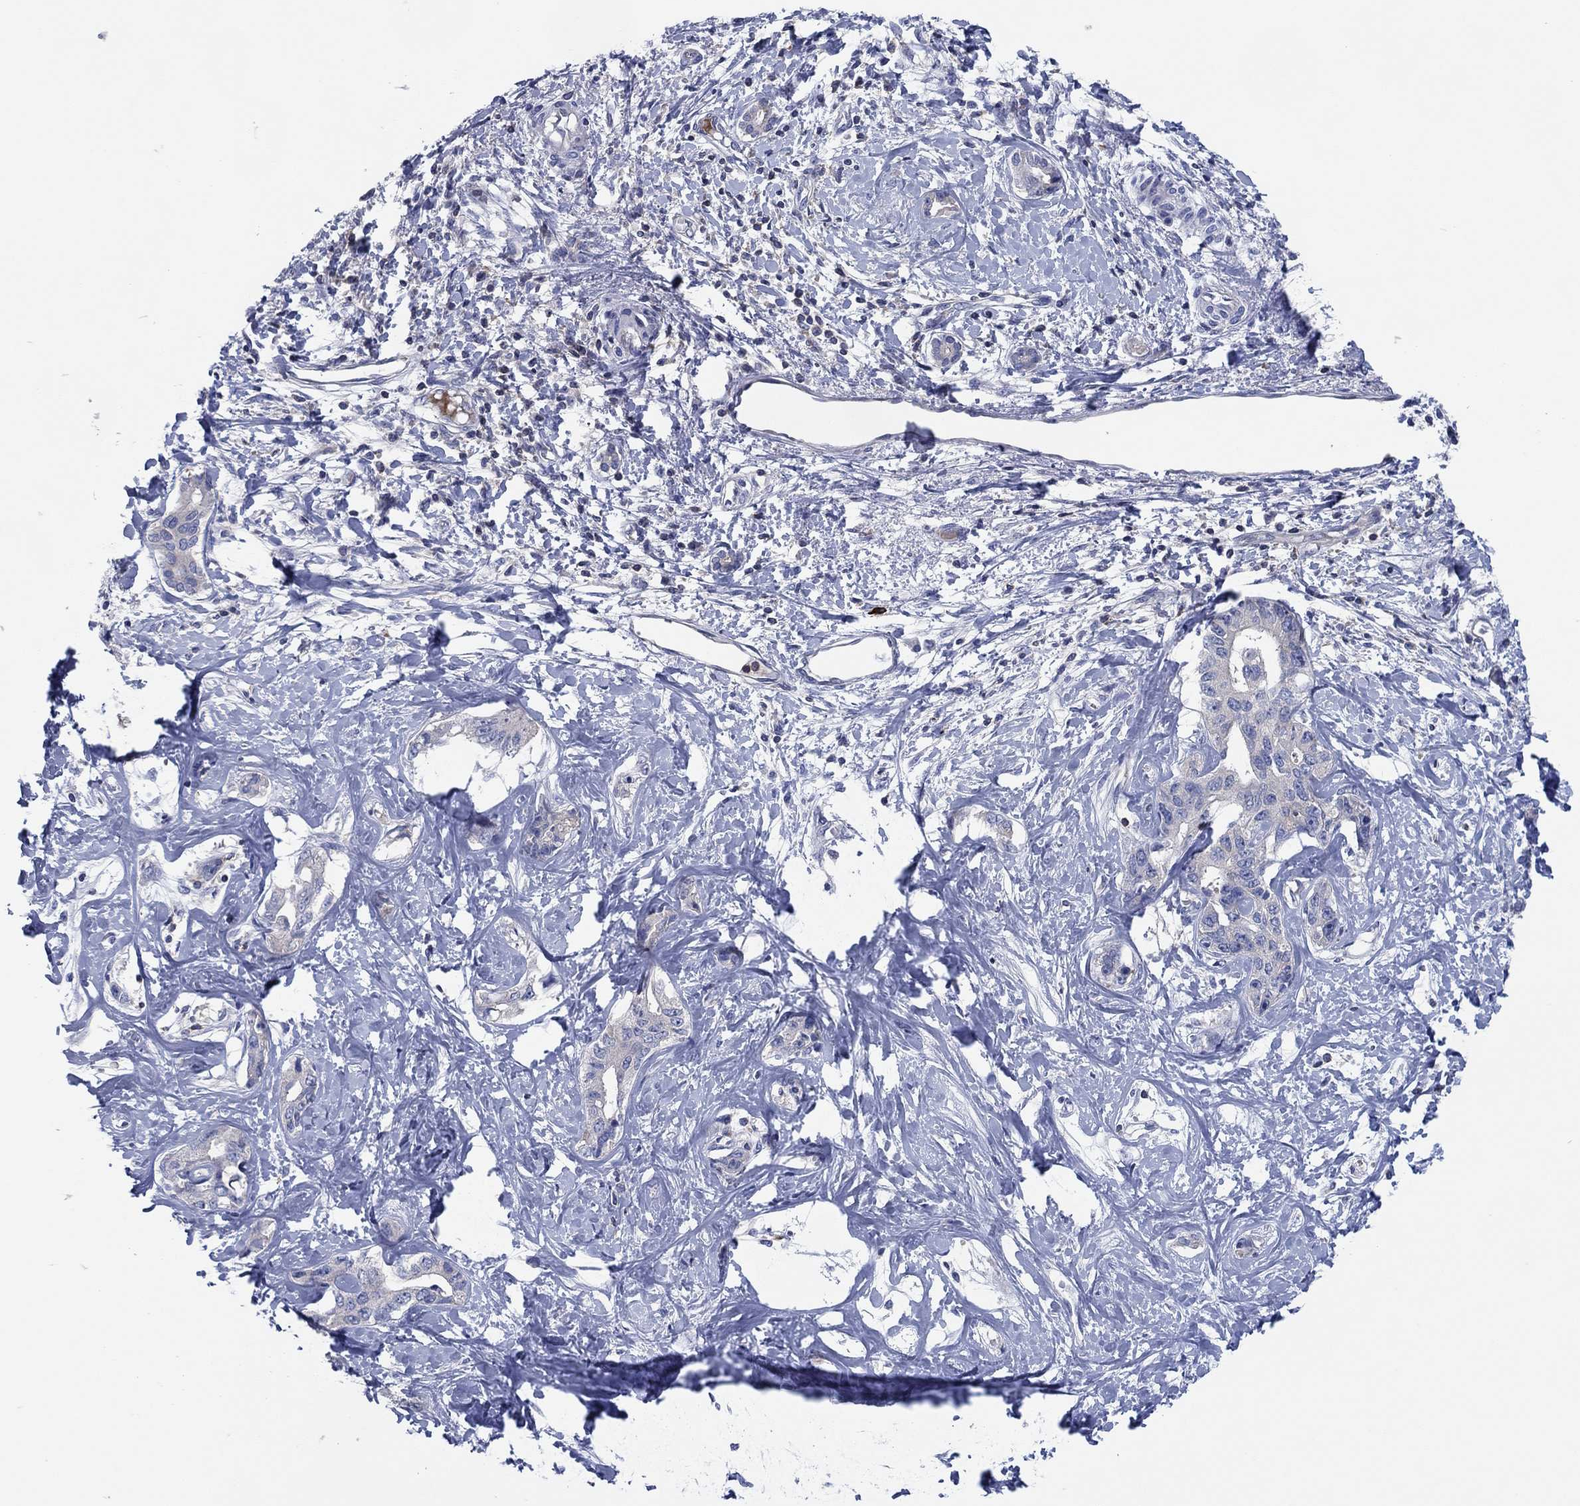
{"staining": {"intensity": "negative", "quantity": "none", "location": "none"}, "tissue": "liver cancer", "cell_type": "Tumor cells", "image_type": "cancer", "snomed": [{"axis": "morphology", "description": "Cholangiocarcinoma"}, {"axis": "topography", "description": "Liver"}], "caption": "High power microscopy photomicrograph of an IHC histopathology image of liver cholangiocarcinoma, revealing no significant staining in tumor cells.", "gene": "PVR", "patient": {"sex": "male", "age": 59}}